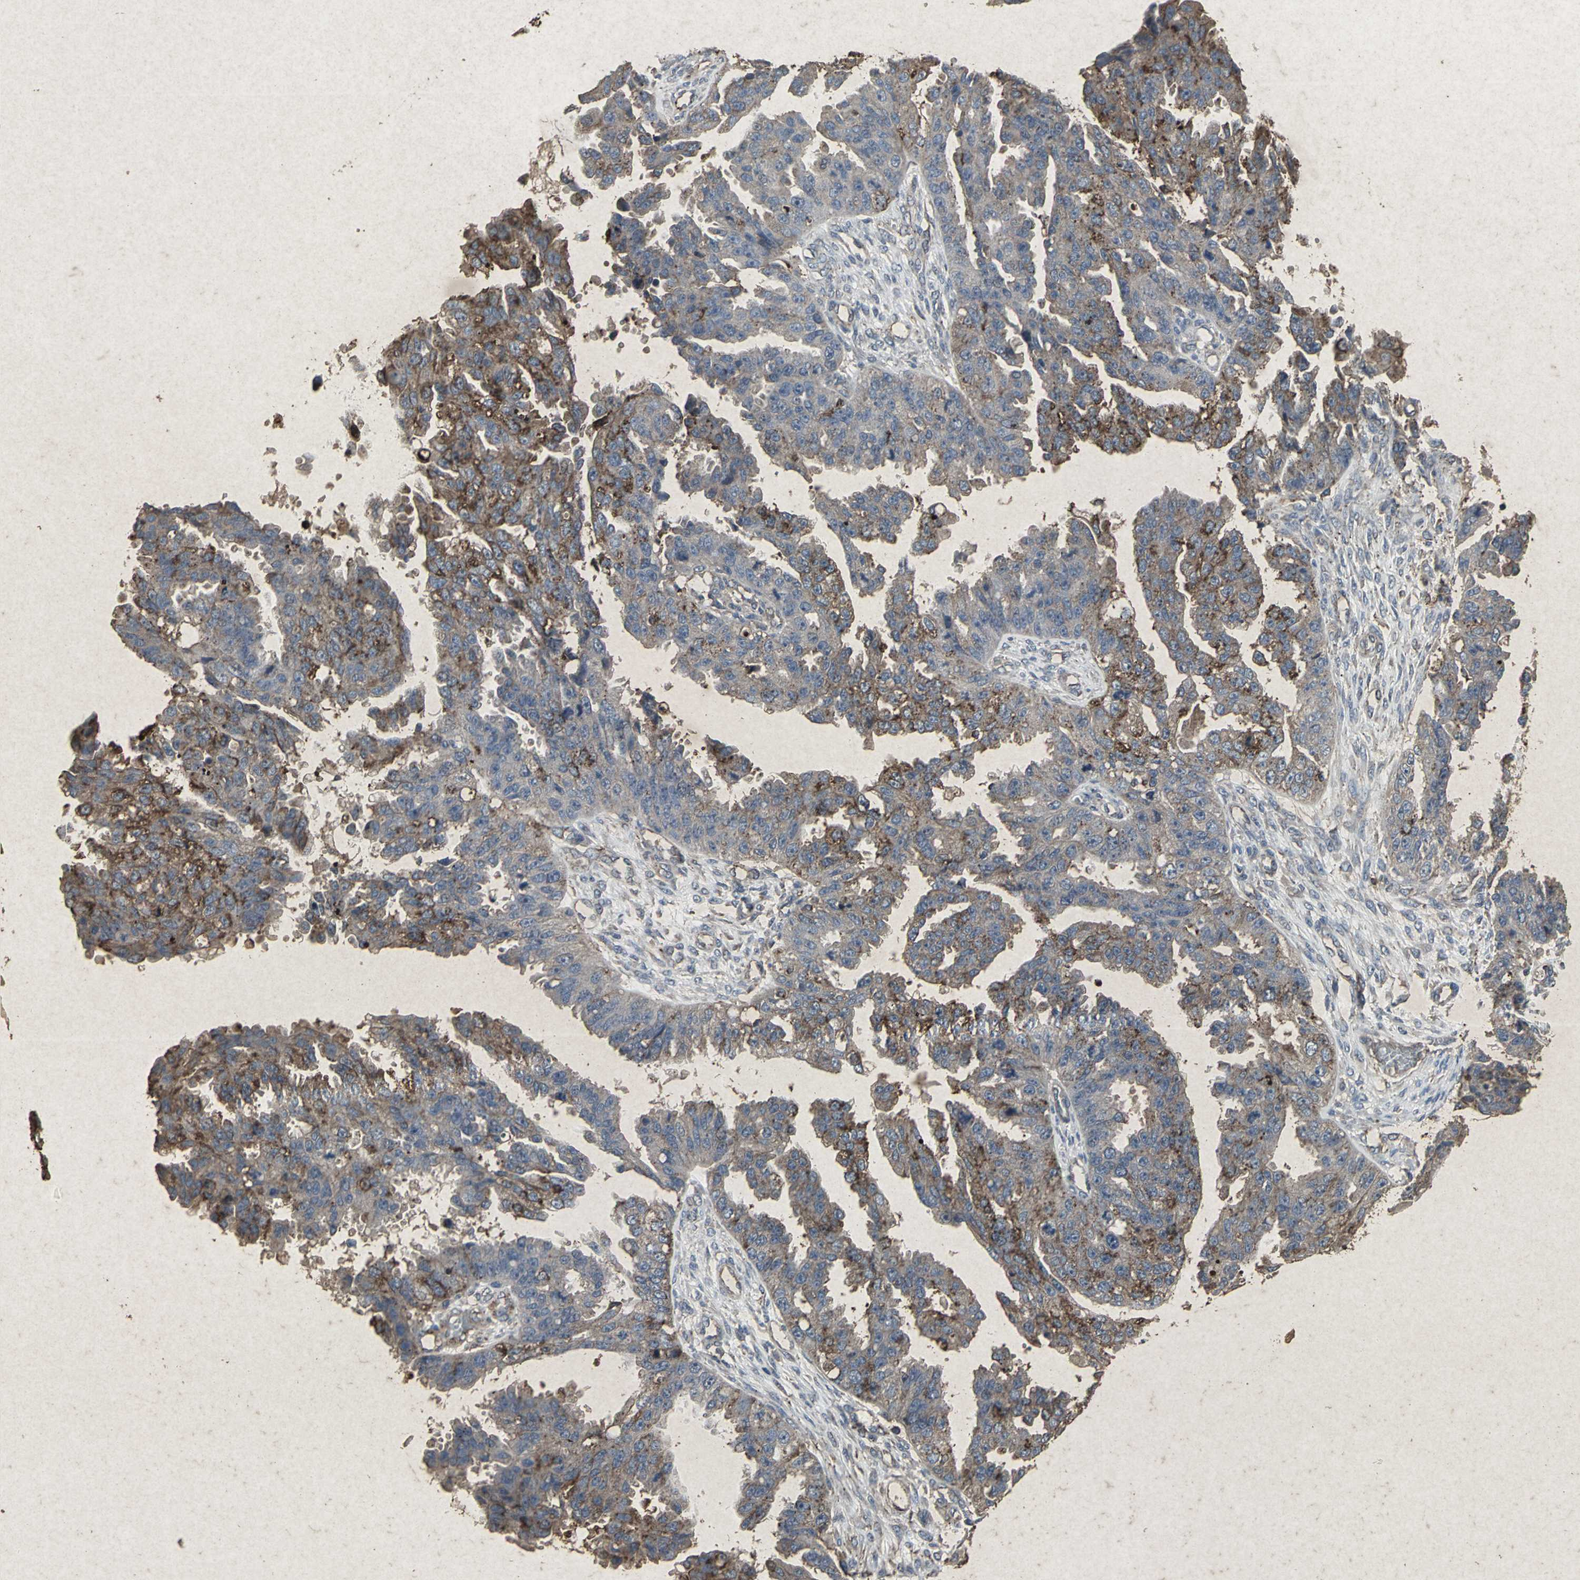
{"staining": {"intensity": "strong", "quantity": ">75%", "location": "cytoplasmic/membranous"}, "tissue": "ovarian cancer", "cell_type": "Tumor cells", "image_type": "cancer", "snomed": [{"axis": "morphology", "description": "Carcinoma, NOS"}, {"axis": "topography", "description": "Soft tissue"}, {"axis": "topography", "description": "Ovary"}], "caption": "Tumor cells show high levels of strong cytoplasmic/membranous staining in about >75% of cells in carcinoma (ovarian).", "gene": "CCR9", "patient": {"sex": "female", "age": 54}}